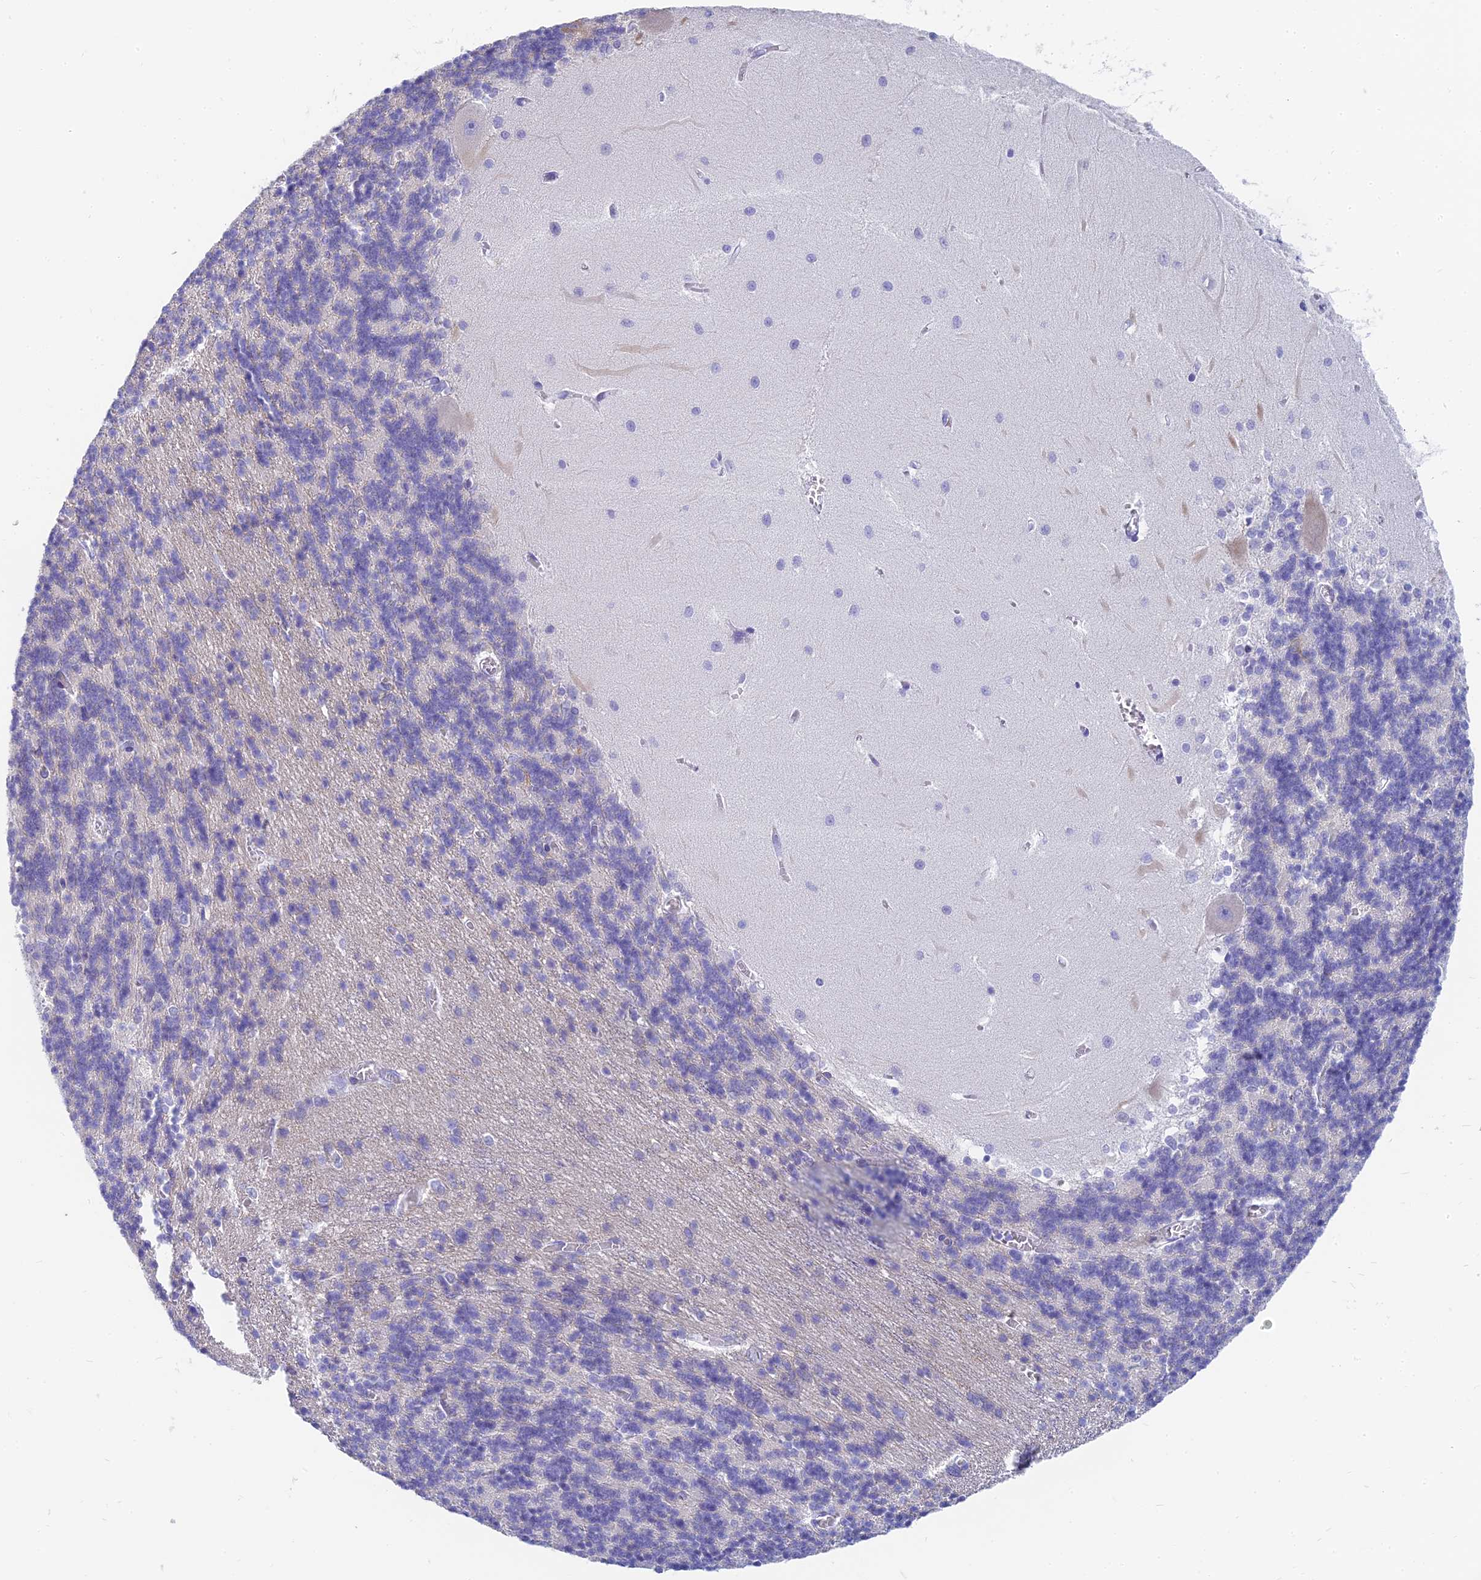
{"staining": {"intensity": "negative", "quantity": "none", "location": "none"}, "tissue": "cerebellum", "cell_type": "Cells in granular layer", "image_type": "normal", "snomed": [{"axis": "morphology", "description": "Normal tissue, NOS"}, {"axis": "topography", "description": "Cerebellum"}], "caption": "Immunohistochemical staining of benign human cerebellum shows no significant expression in cells in granular layer. The staining is performed using DAB (3,3'-diaminobenzidine) brown chromogen with nuclei counter-stained in using hematoxylin.", "gene": "SLC36A2", "patient": {"sex": "male", "age": 37}}